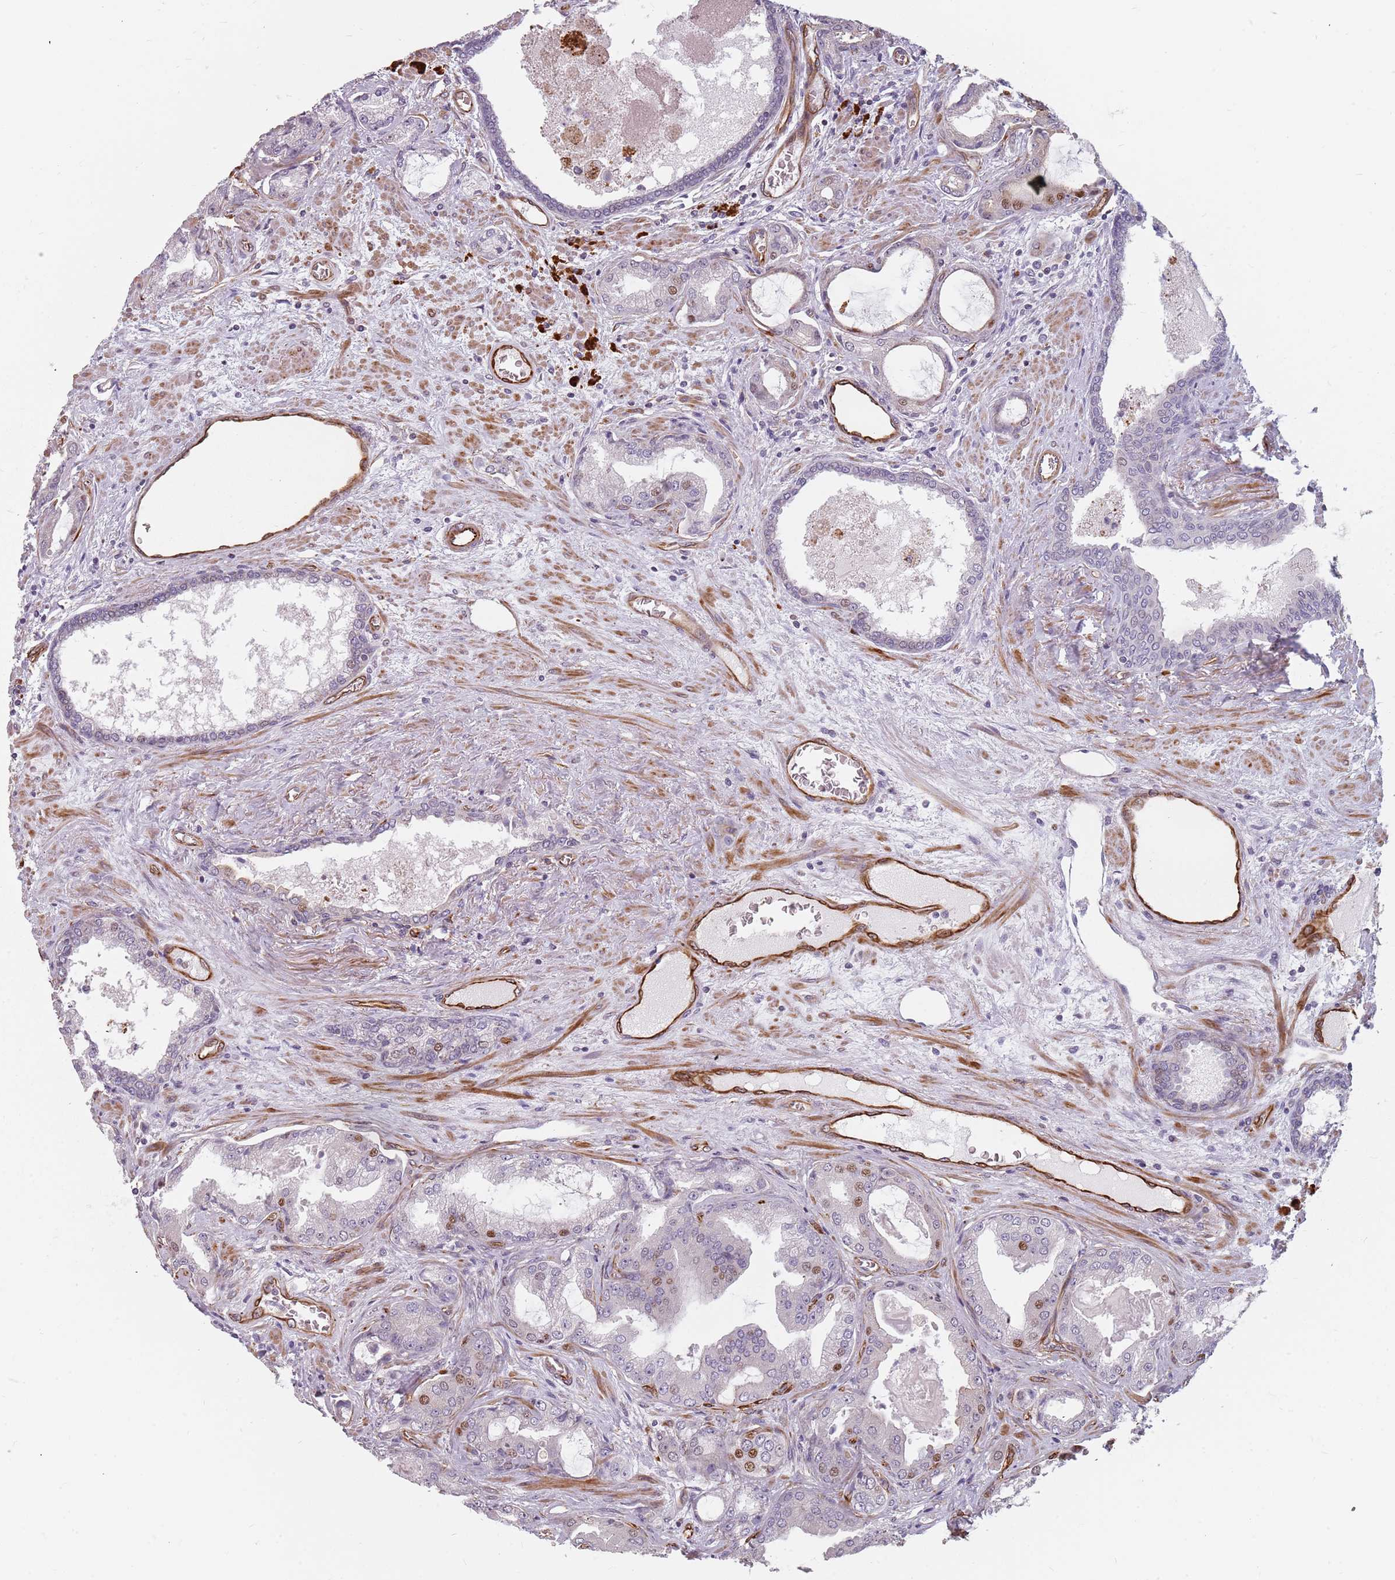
{"staining": {"intensity": "moderate", "quantity": "<25%", "location": "nuclear"}, "tissue": "prostate cancer", "cell_type": "Tumor cells", "image_type": "cancer", "snomed": [{"axis": "morphology", "description": "Adenocarcinoma, High grade"}, {"axis": "topography", "description": "Prostate"}], "caption": "High-grade adenocarcinoma (prostate) stained with a brown dye shows moderate nuclear positive staining in approximately <25% of tumor cells.", "gene": "GAS2L3", "patient": {"sex": "male", "age": 68}}